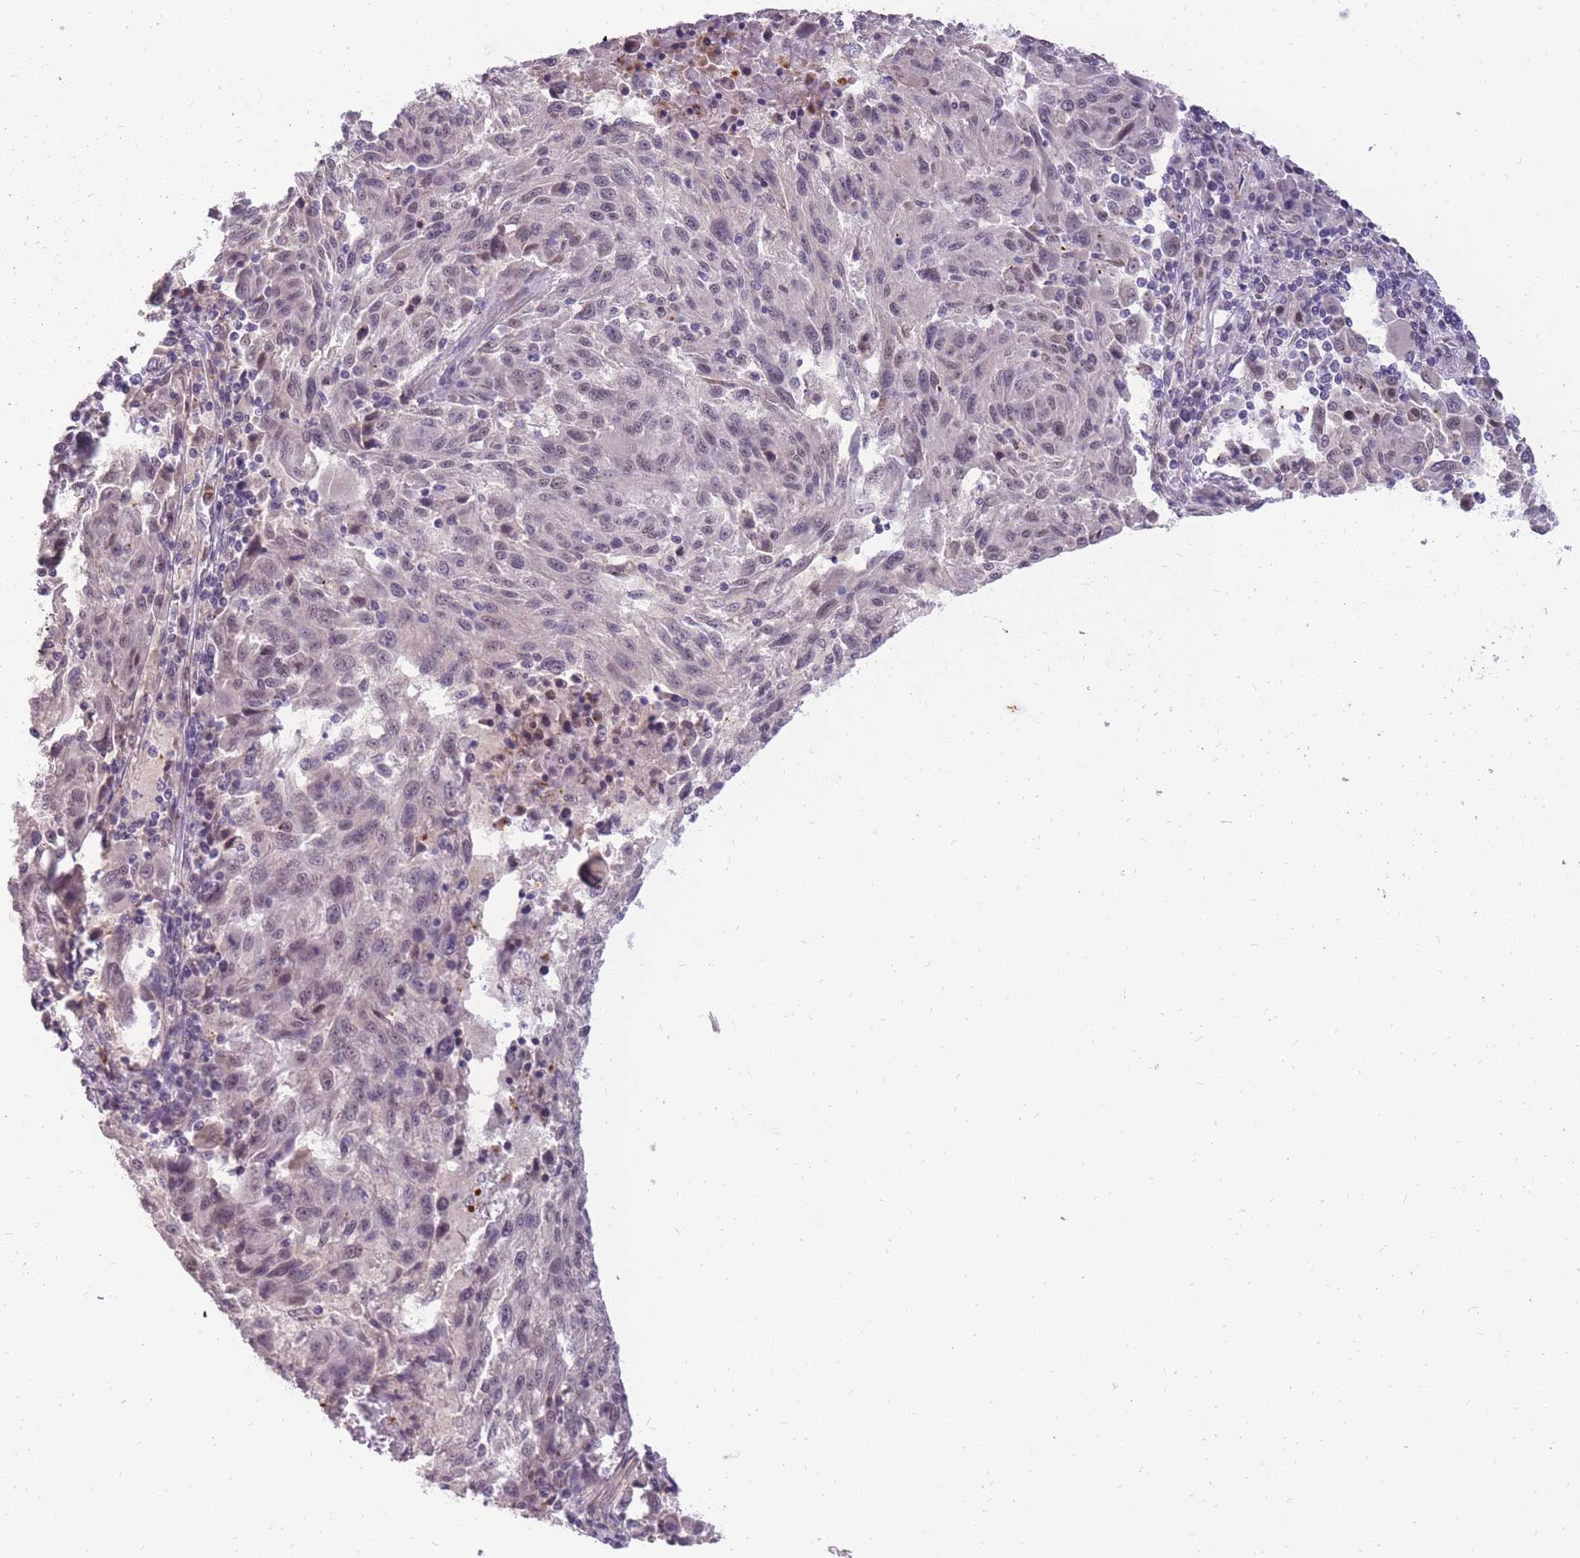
{"staining": {"intensity": "weak", "quantity": "25%-75%", "location": "nuclear"}, "tissue": "melanoma", "cell_type": "Tumor cells", "image_type": "cancer", "snomed": [{"axis": "morphology", "description": "Malignant melanoma, NOS"}, {"axis": "topography", "description": "Skin"}], "caption": "Melanoma stained with DAB immunohistochemistry (IHC) exhibits low levels of weak nuclear staining in about 25%-75% of tumor cells. (DAB IHC, brown staining for protein, blue staining for nuclei).", "gene": "TIGD1", "patient": {"sex": "male", "age": 53}}